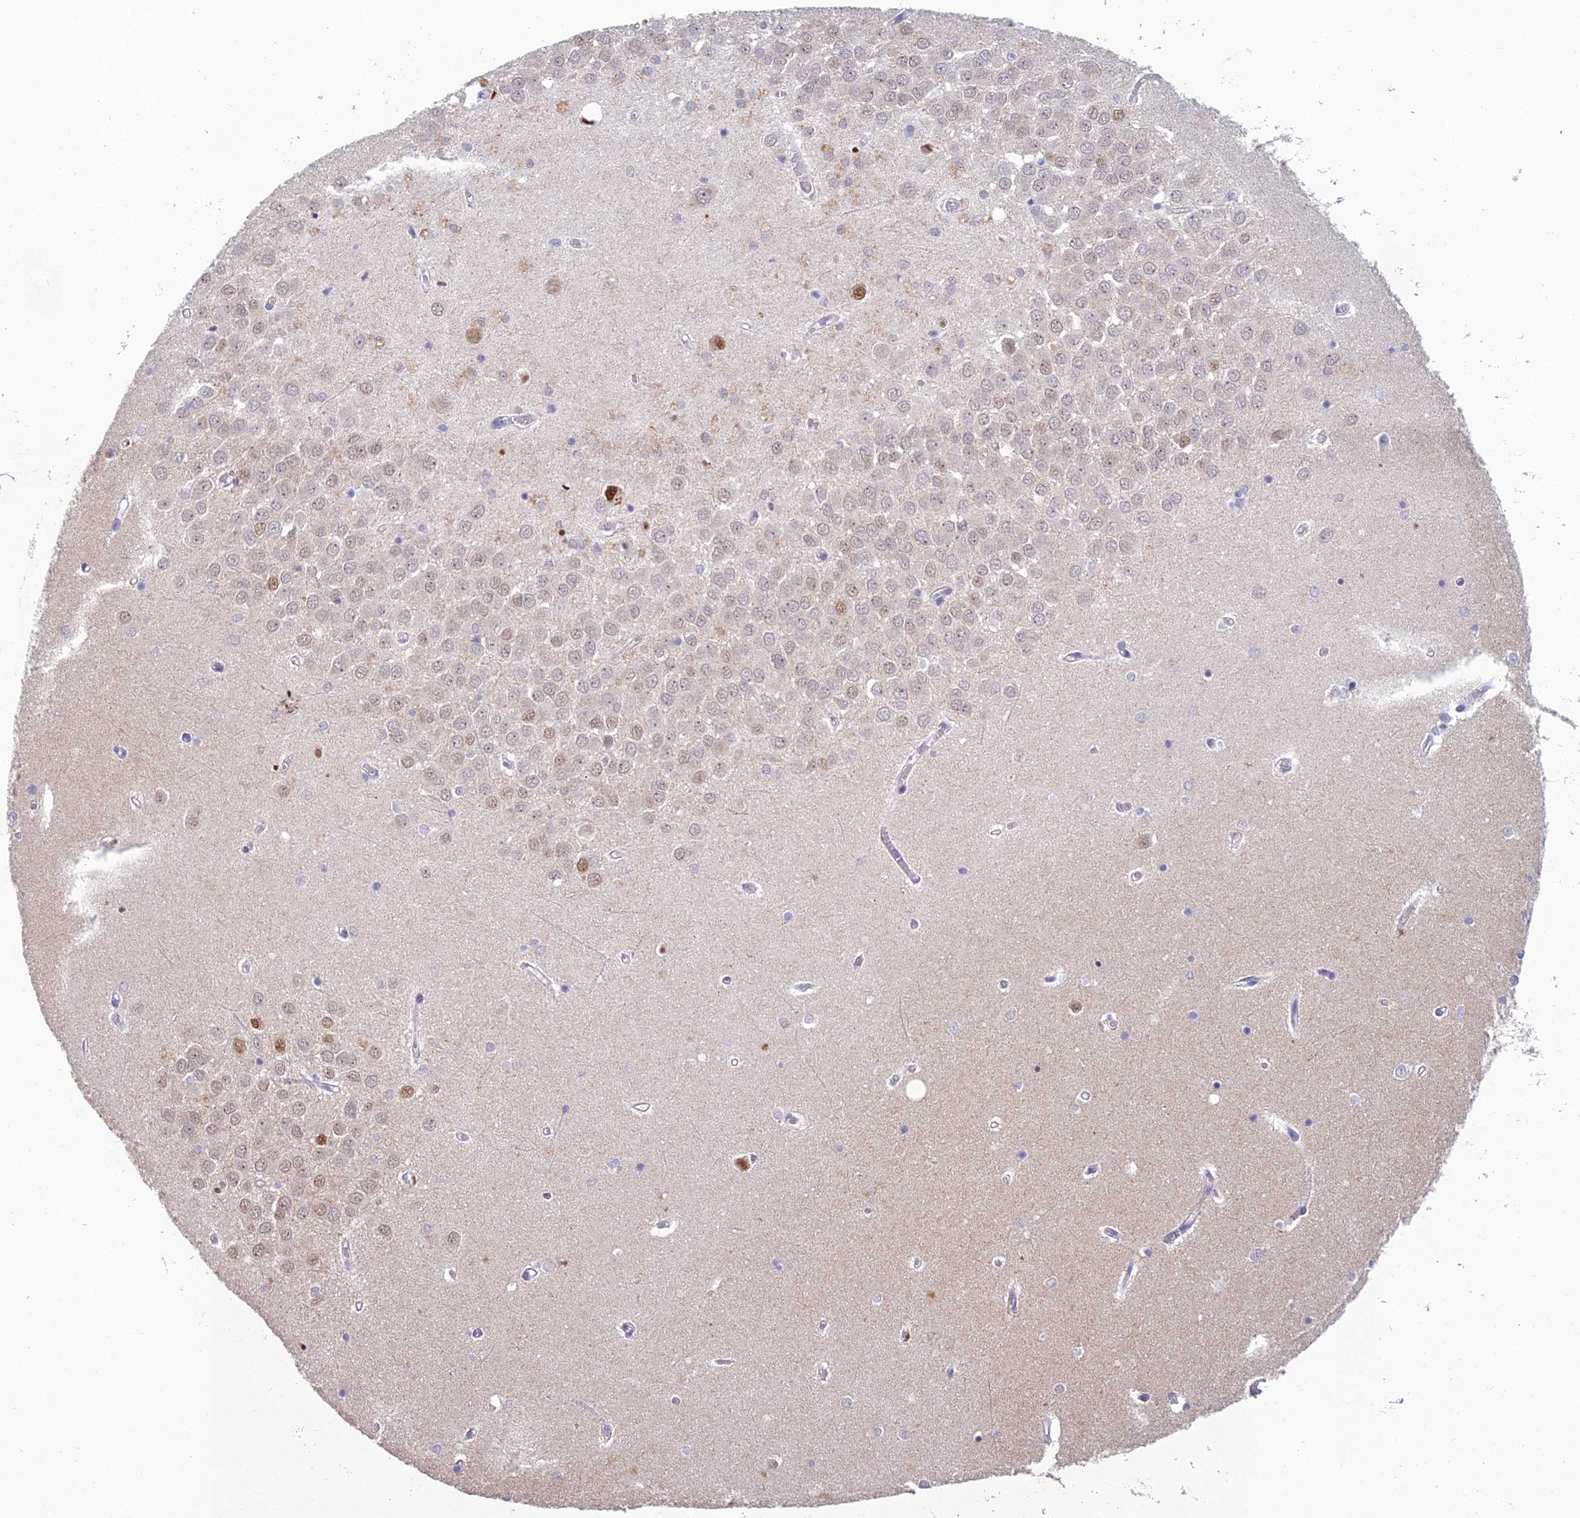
{"staining": {"intensity": "negative", "quantity": "none", "location": "none"}, "tissue": "hippocampus", "cell_type": "Glial cells", "image_type": "normal", "snomed": [{"axis": "morphology", "description": "Normal tissue, NOS"}, {"axis": "topography", "description": "Hippocampus"}], "caption": "A high-resolution micrograph shows immunohistochemistry staining of benign hippocampus, which shows no significant expression in glial cells.", "gene": "ABHD17A", "patient": {"sex": "male", "age": 70}}